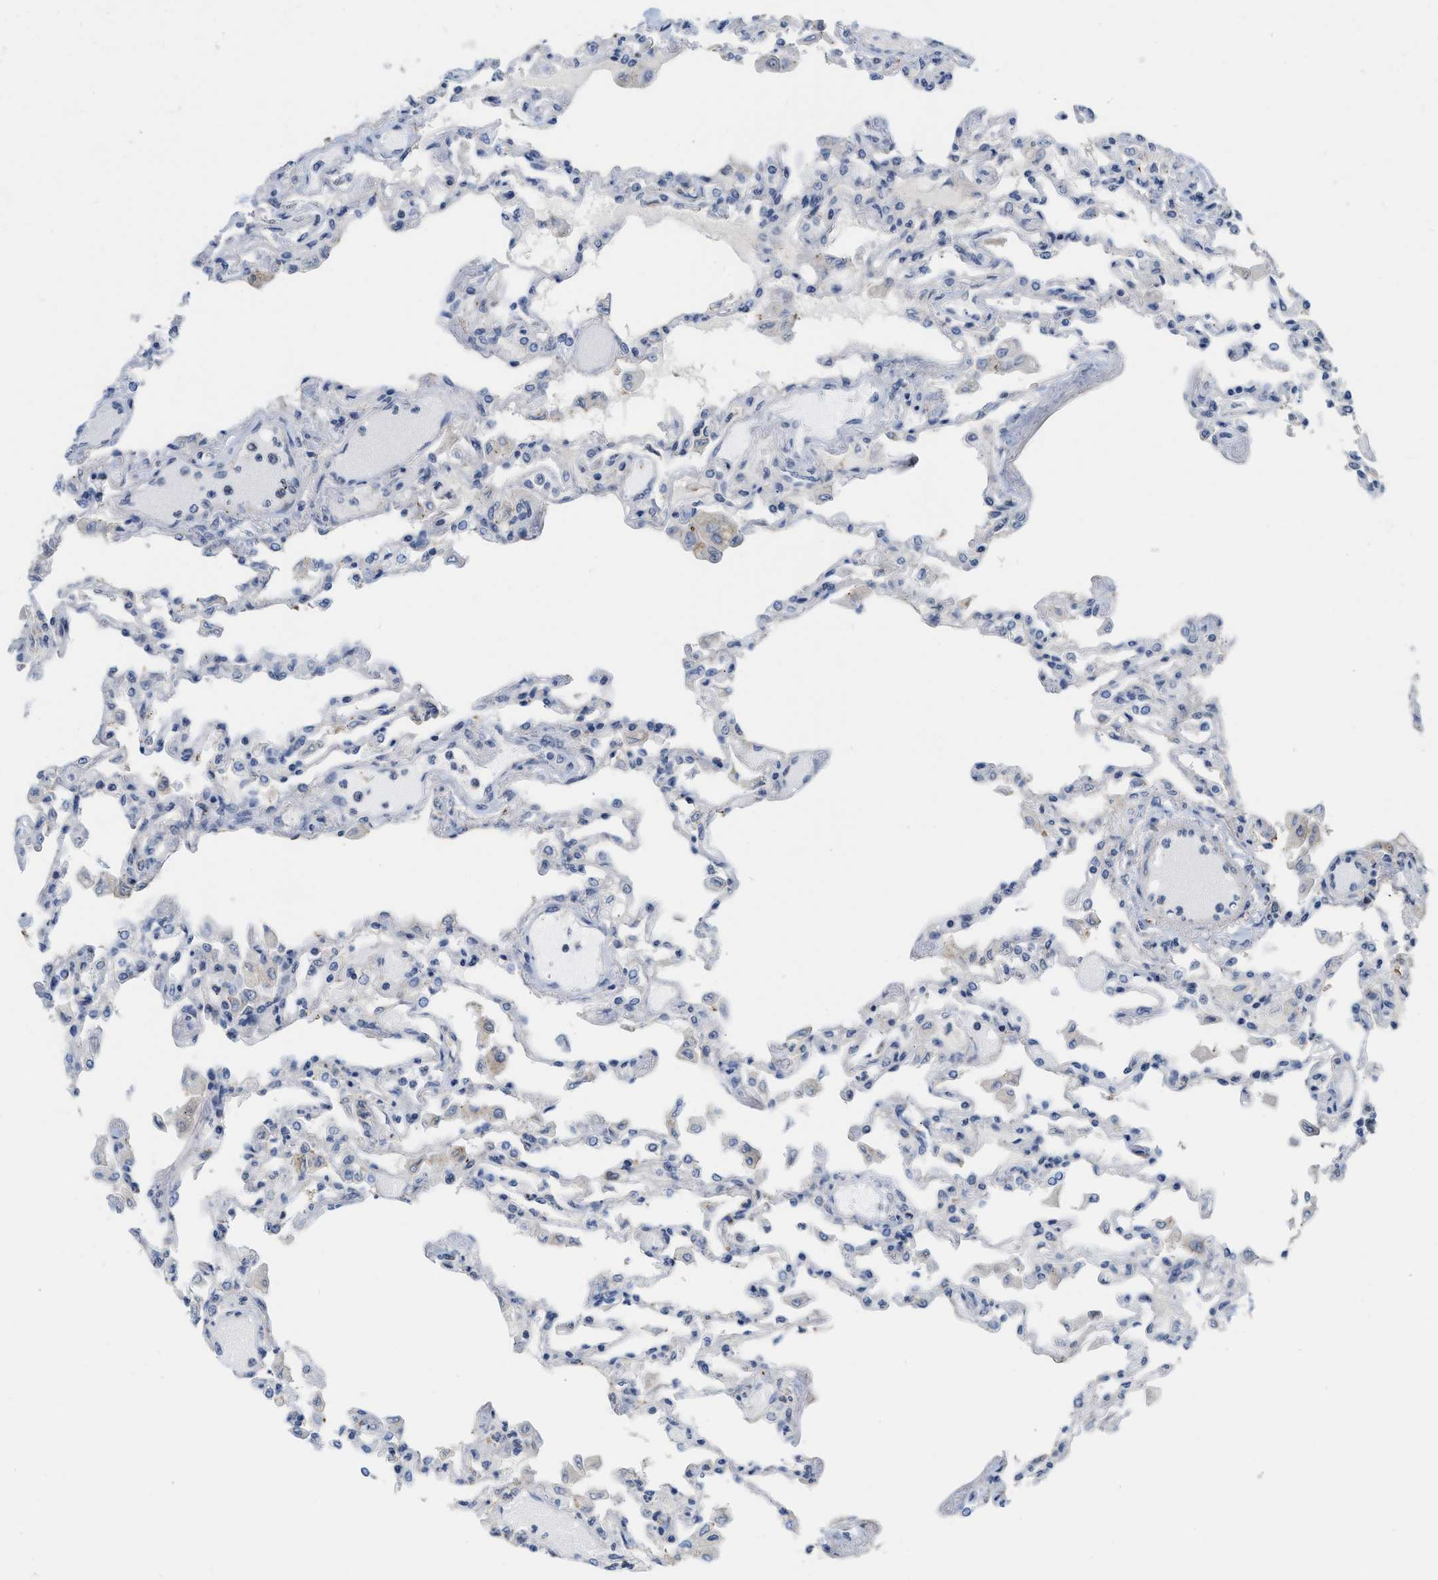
{"staining": {"intensity": "negative", "quantity": "none", "location": "none"}, "tissue": "lung", "cell_type": "Alveolar cells", "image_type": "normal", "snomed": [{"axis": "morphology", "description": "Normal tissue, NOS"}, {"axis": "topography", "description": "Bronchus"}, {"axis": "topography", "description": "Lung"}], "caption": "Protein analysis of benign lung displays no significant positivity in alveolar cells.", "gene": "BAIAP2L1", "patient": {"sex": "female", "age": 49}}